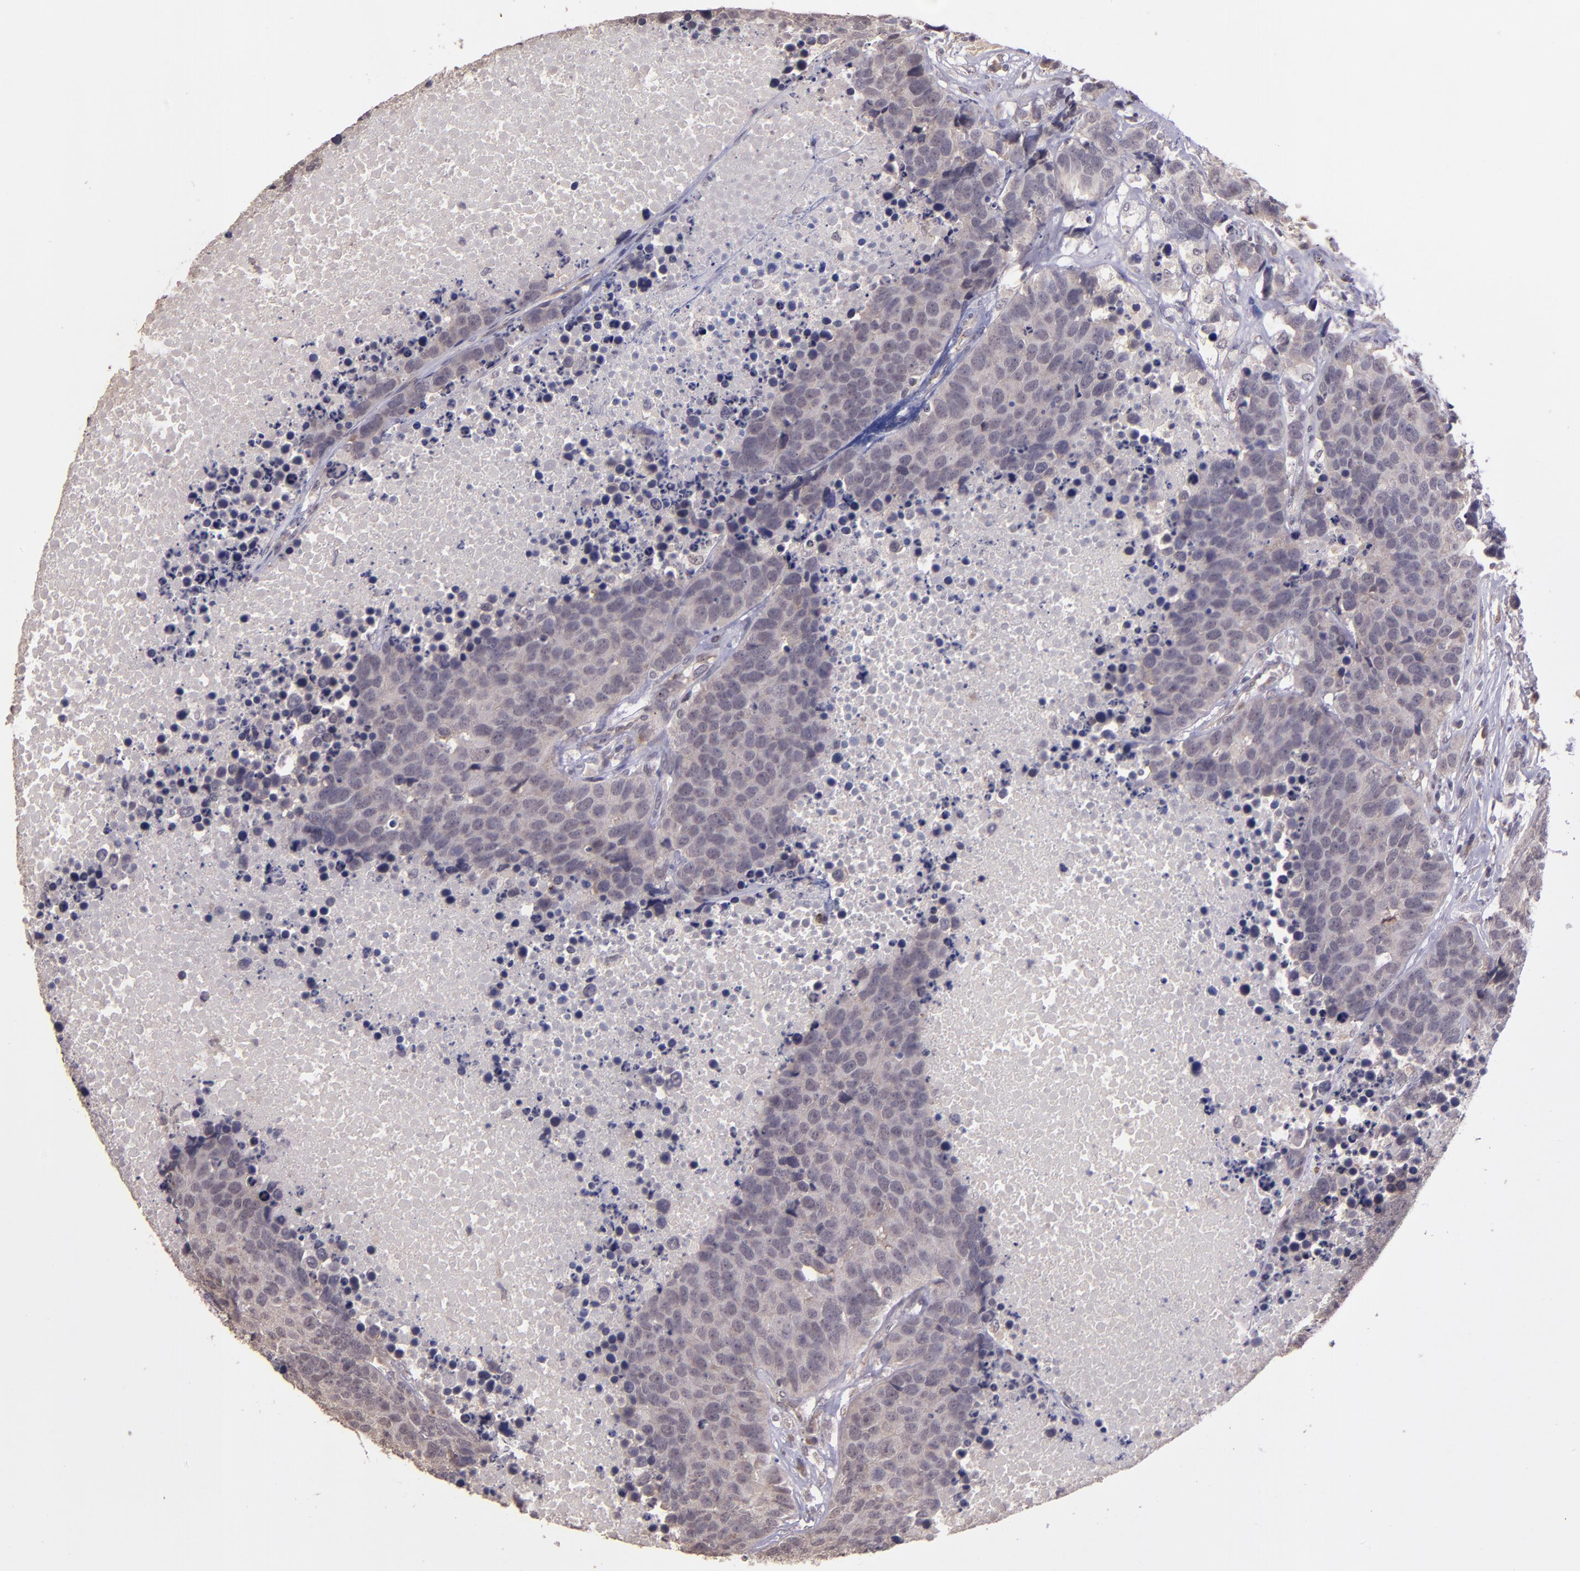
{"staining": {"intensity": "weak", "quantity": ">75%", "location": "cytoplasmic/membranous"}, "tissue": "carcinoid", "cell_type": "Tumor cells", "image_type": "cancer", "snomed": [{"axis": "morphology", "description": "Carcinoid, malignant, NOS"}, {"axis": "topography", "description": "Lung"}], "caption": "Immunohistochemistry (IHC) micrograph of neoplastic tissue: carcinoid stained using immunohistochemistry exhibits low levels of weak protein expression localized specifically in the cytoplasmic/membranous of tumor cells, appearing as a cytoplasmic/membranous brown color.", "gene": "TAF7L", "patient": {"sex": "male", "age": 60}}